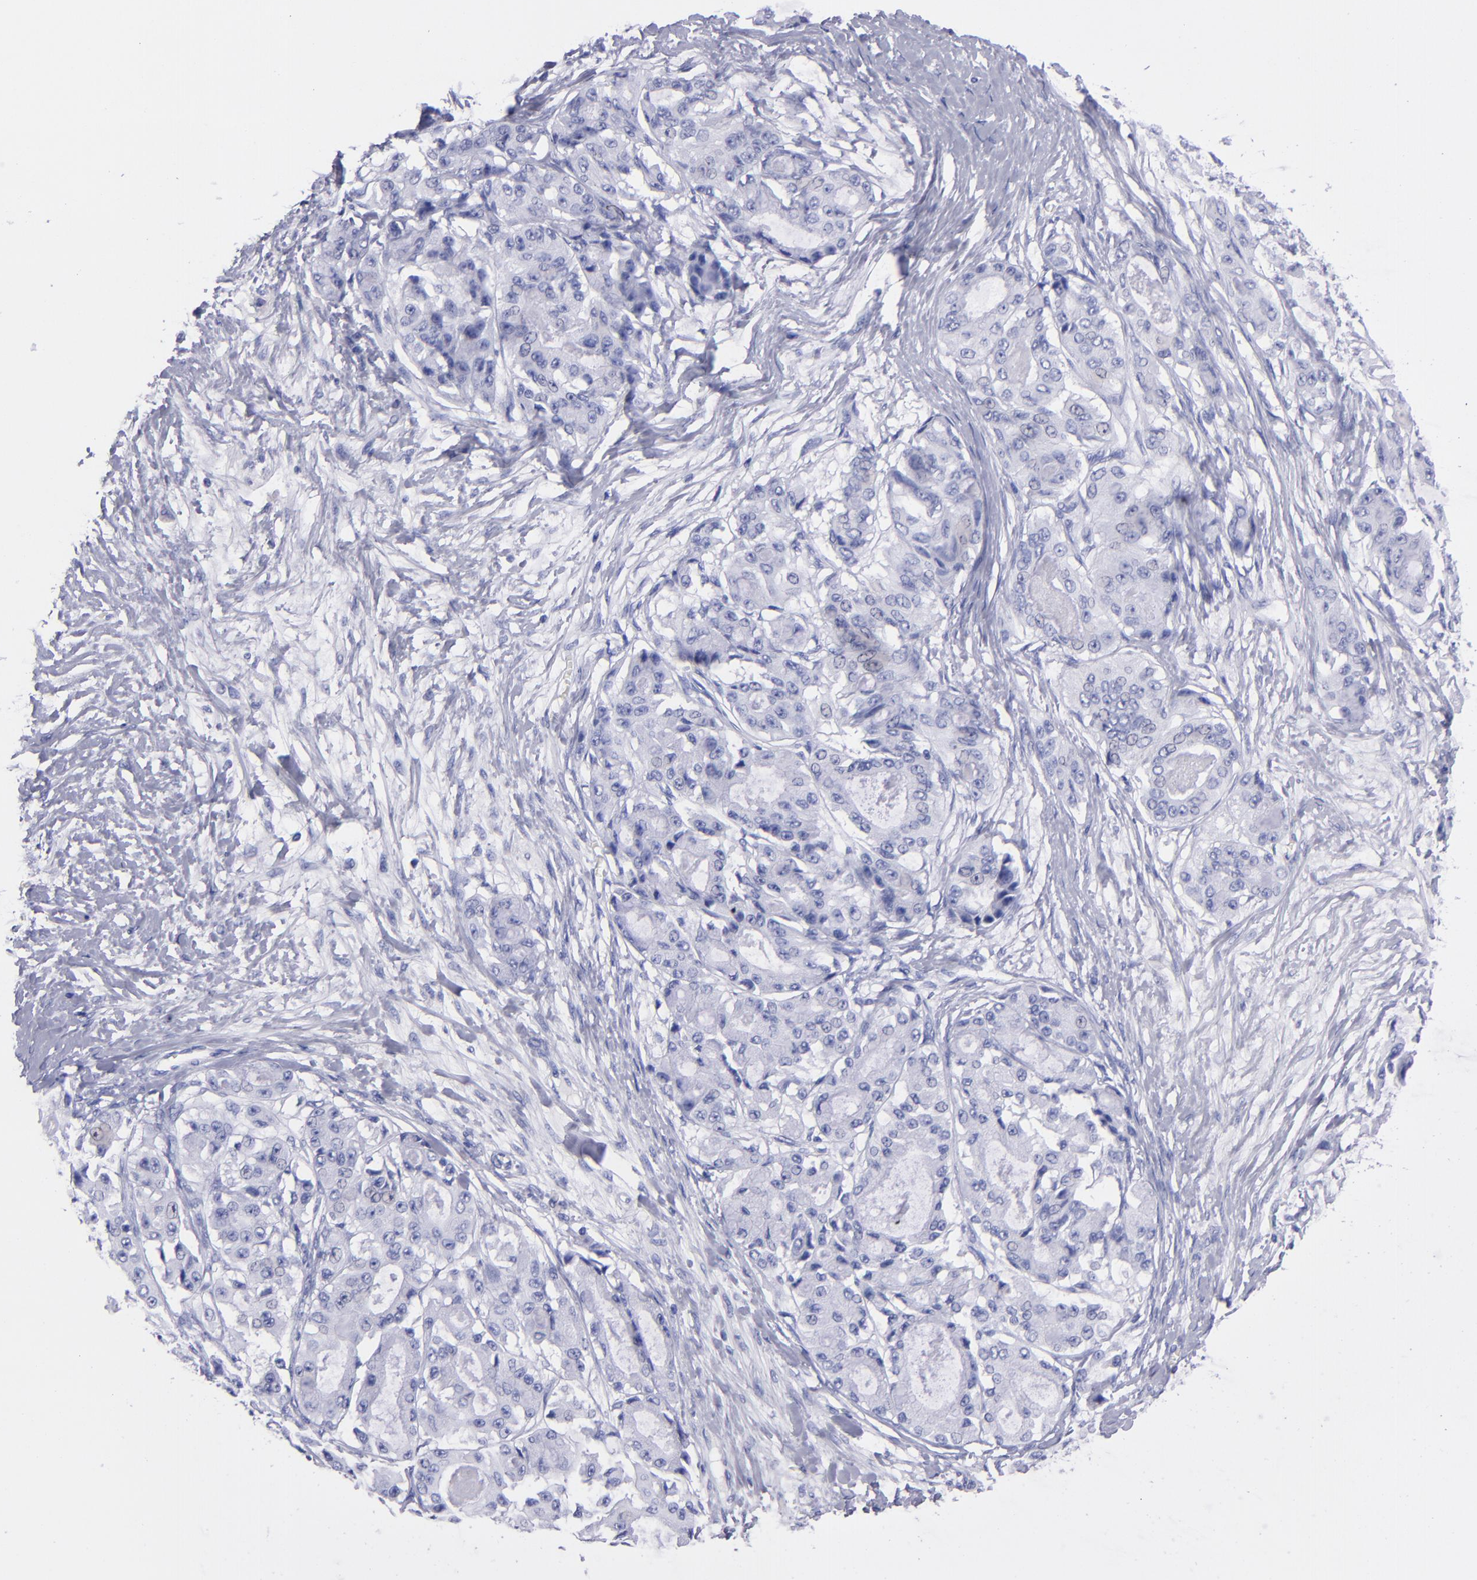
{"staining": {"intensity": "negative", "quantity": "none", "location": "none"}, "tissue": "ovarian cancer", "cell_type": "Tumor cells", "image_type": "cancer", "snomed": [{"axis": "morphology", "description": "Carcinoma, endometroid"}, {"axis": "topography", "description": "Ovary"}], "caption": "This micrograph is of ovarian cancer (endometroid carcinoma) stained with immunohistochemistry (IHC) to label a protein in brown with the nuclei are counter-stained blue. There is no expression in tumor cells.", "gene": "CD37", "patient": {"sex": "female", "age": 61}}